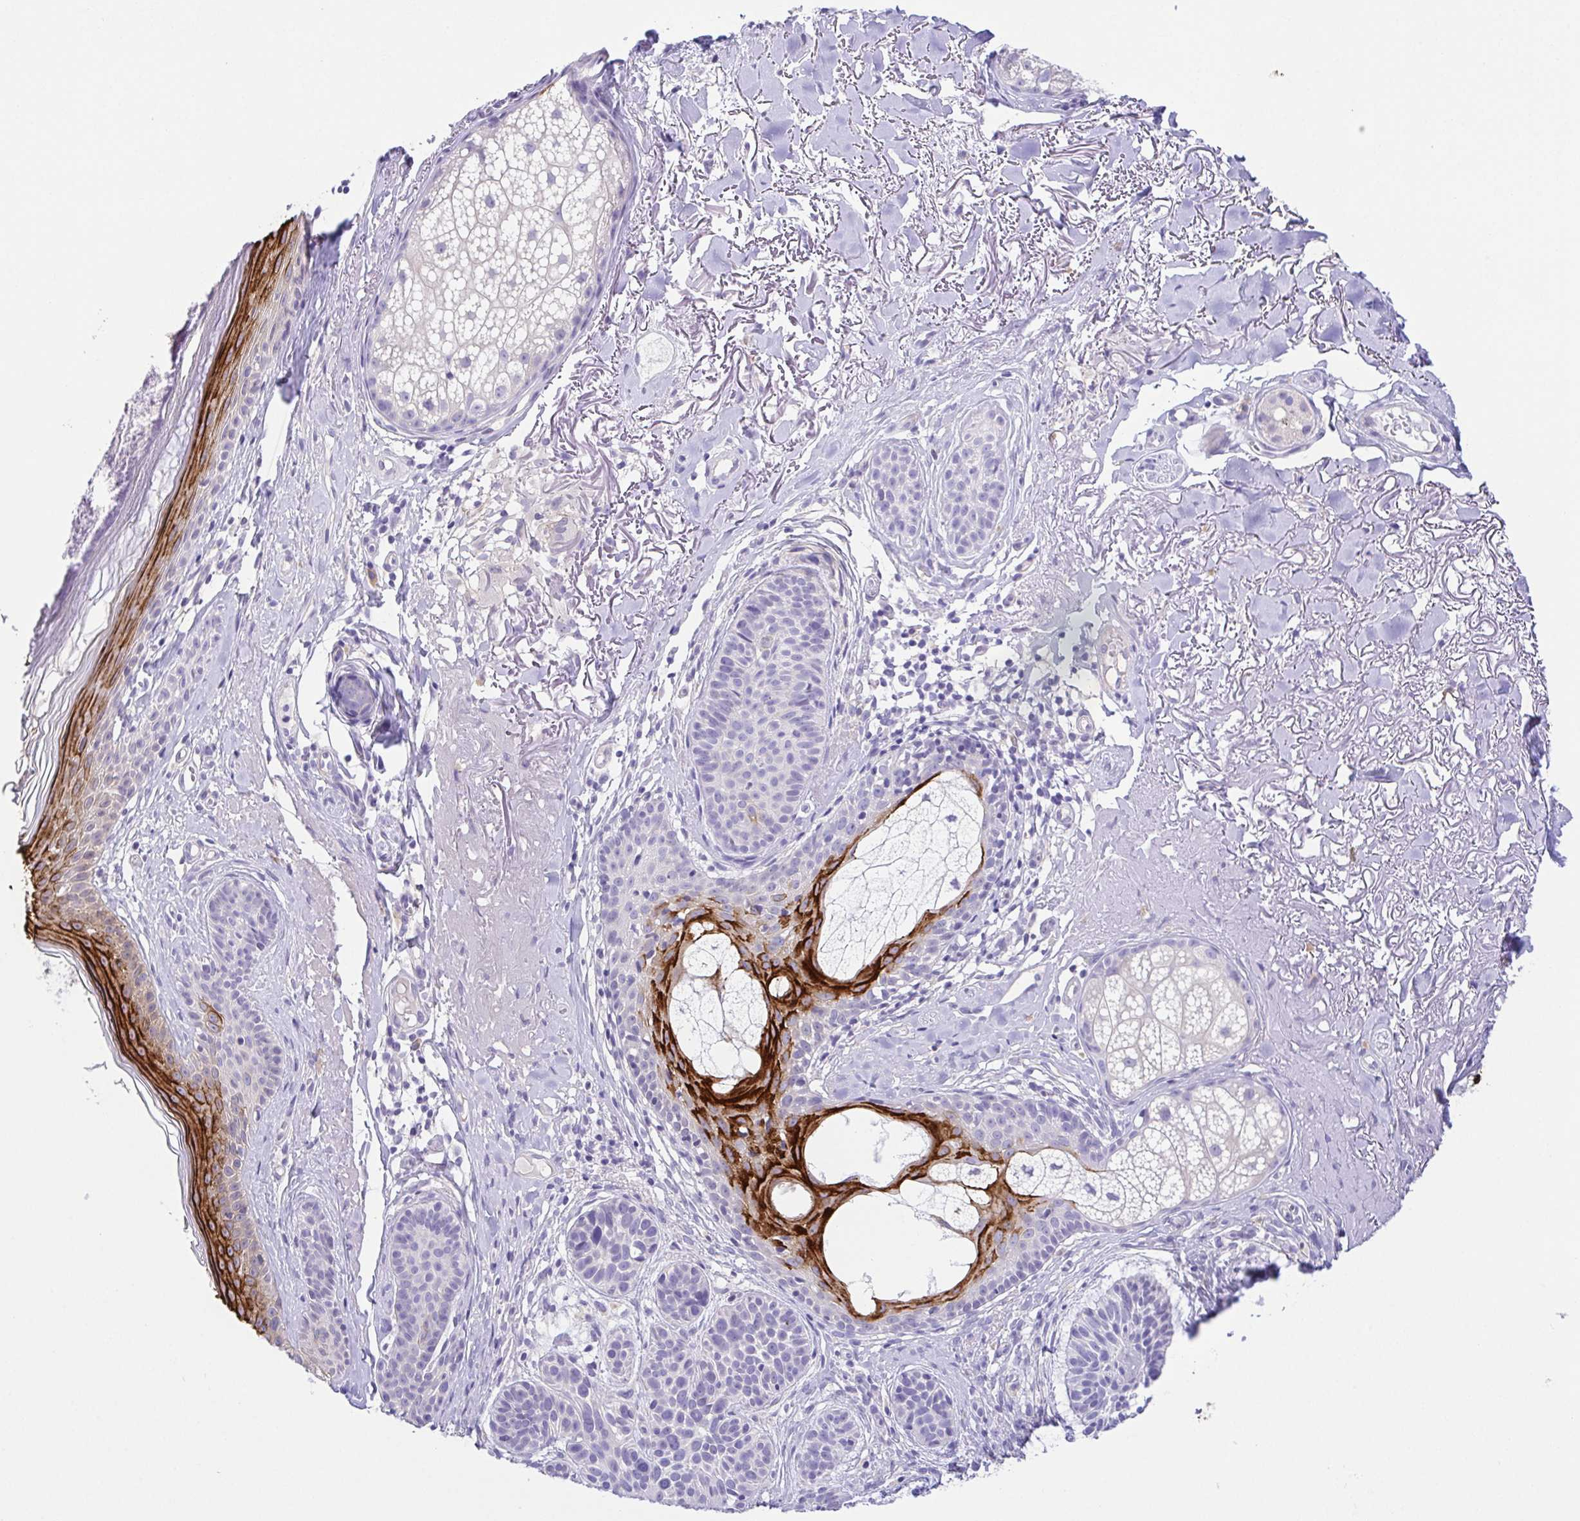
{"staining": {"intensity": "negative", "quantity": "none", "location": "none"}, "tissue": "skin cancer", "cell_type": "Tumor cells", "image_type": "cancer", "snomed": [{"axis": "morphology", "description": "Basal cell carcinoma"}, {"axis": "topography", "description": "Skin"}], "caption": "DAB immunohistochemical staining of skin cancer (basal cell carcinoma) reveals no significant staining in tumor cells.", "gene": "KRTDAP", "patient": {"sex": "male", "age": 78}}